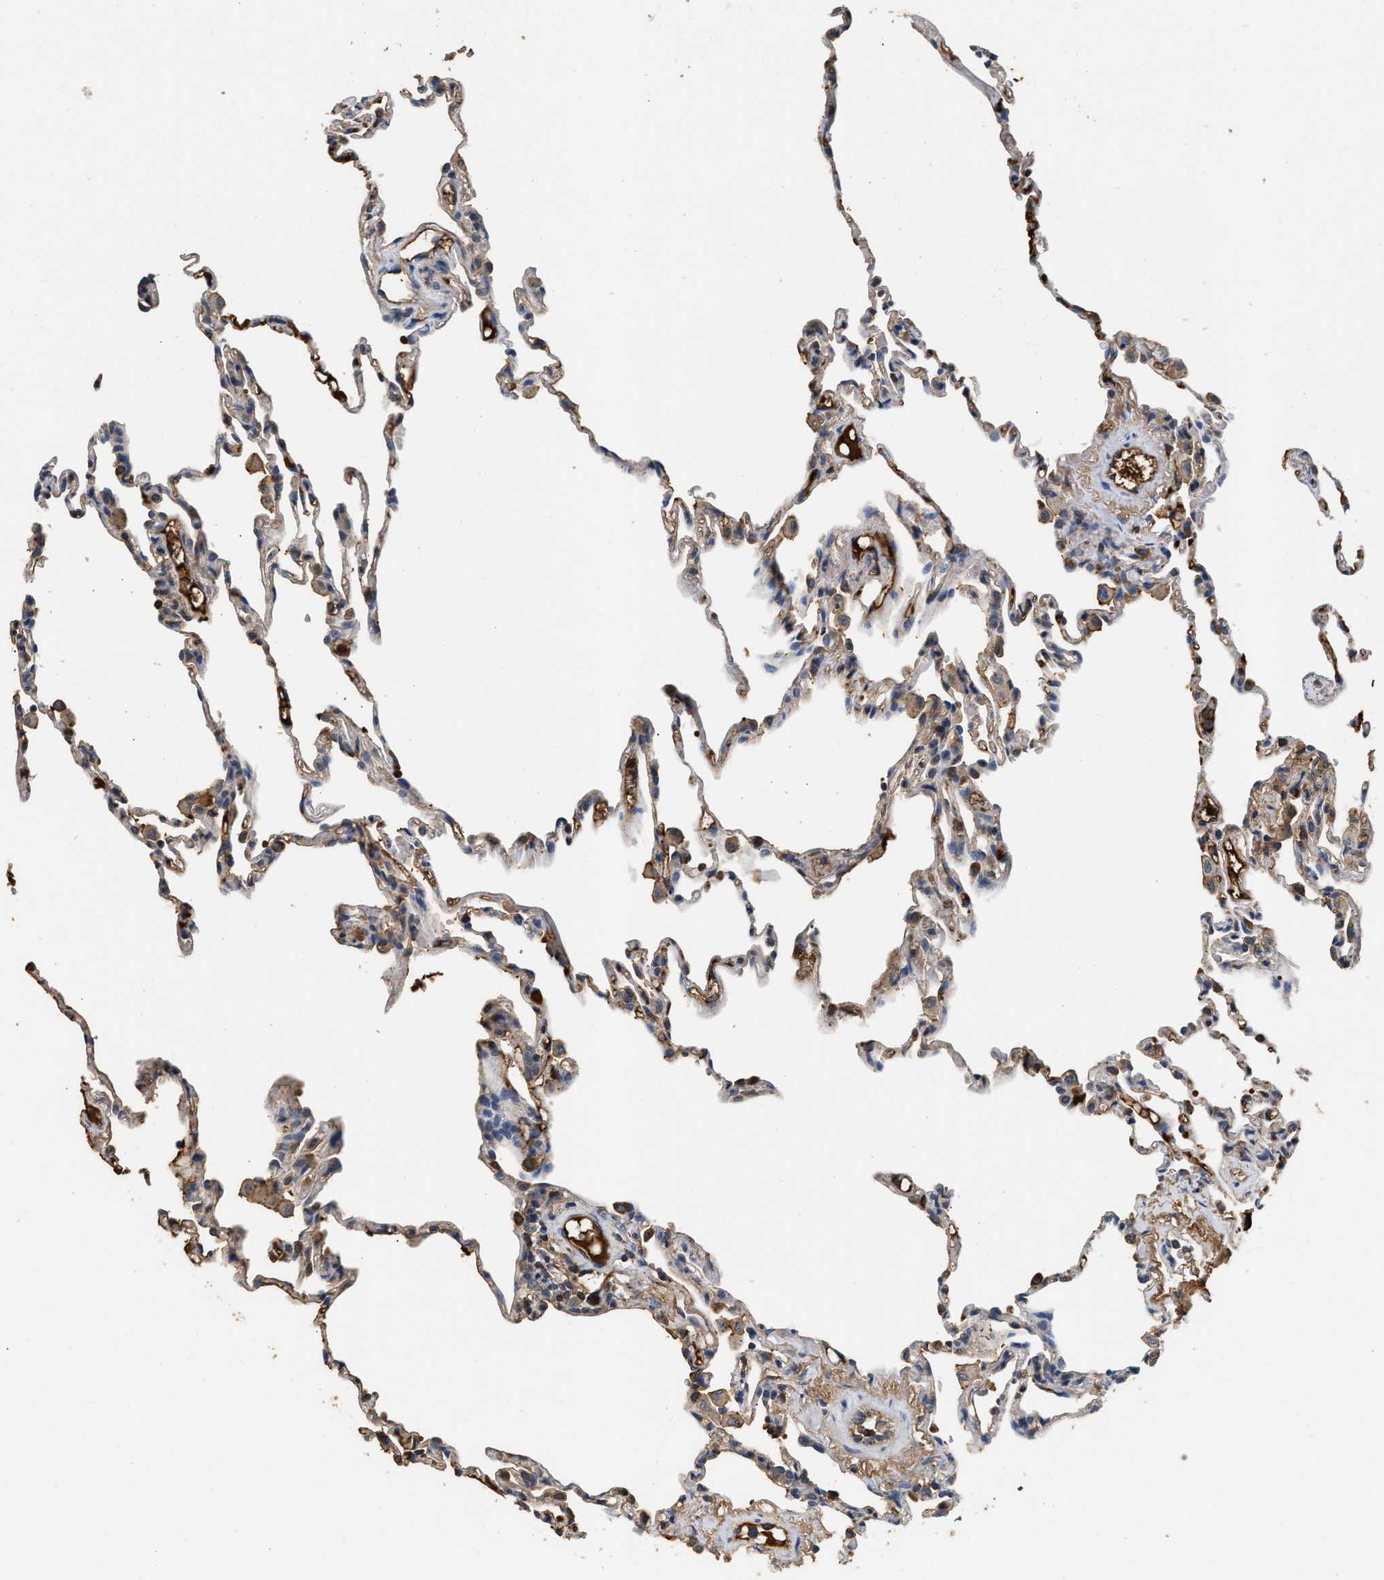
{"staining": {"intensity": "moderate", "quantity": "25%-75%", "location": "cytoplasmic/membranous"}, "tissue": "lung", "cell_type": "Alveolar cells", "image_type": "normal", "snomed": [{"axis": "morphology", "description": "Normal tissue, NOS"}, {"axis": "topography", "description": "Lung"}], "caption": "The micrograph exhibits staining of normal lung, revealing moderate cytoplasmic/membranous protein expression (brown color) within alveolar cells.", "gene": "C3", "patient": {"sex": "male", "age": 59}}